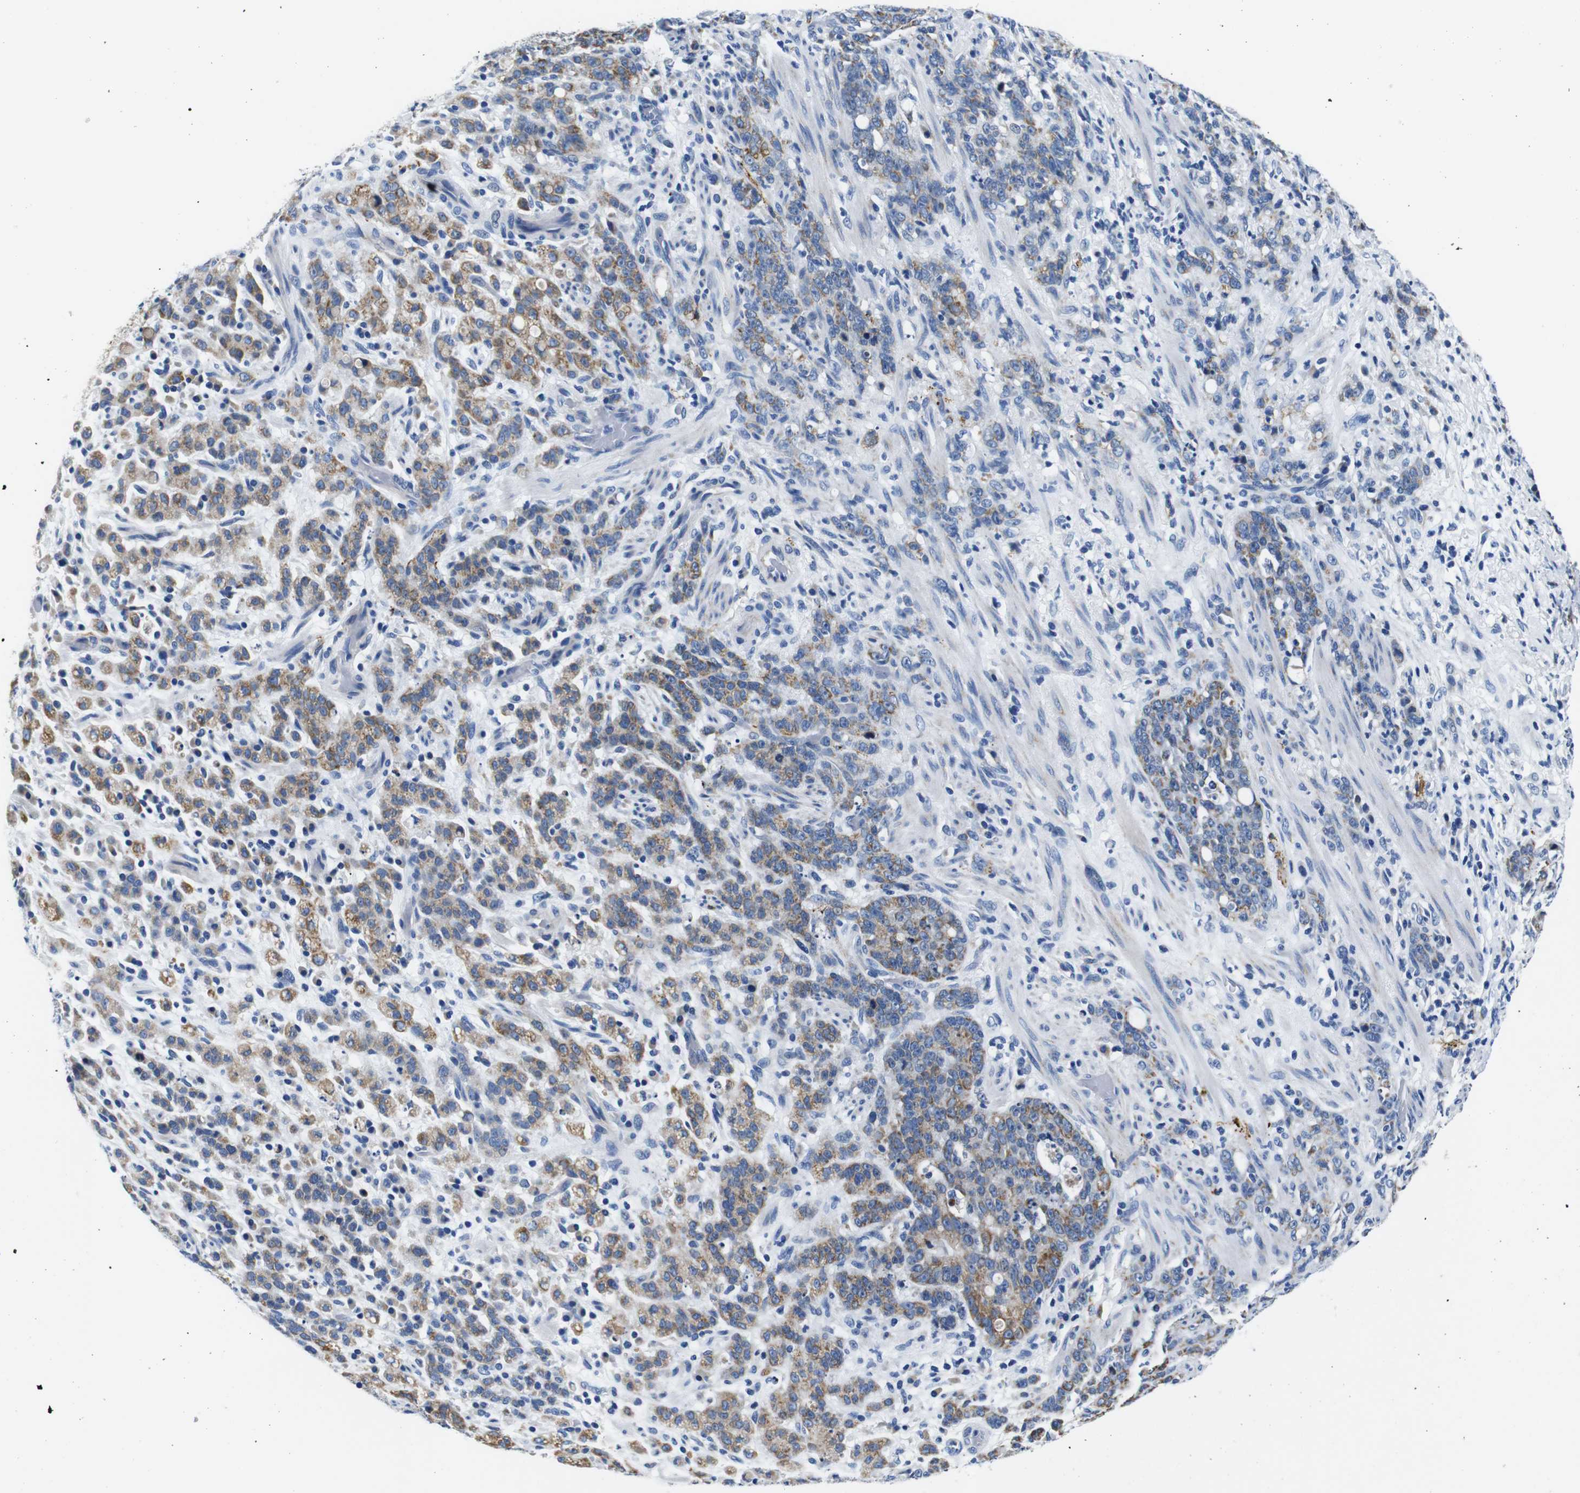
{"staining": {"intensity": "moderate", "quantity": ">75%", "location": "cytoplasmic/membranous"}, "tissue": "stomach cancer", "cell_type": "Tumor cells", "image_type": "cancer", "snomed": [{"axis": "morphology", "description": "Adenocarcinoma, NOS"}, {"axis": "topography", "description": "Stomach, lower"}], "caption": "Adenocarcinoma (stomach) was stained to show a protein in brown. There is medium levels of moderate cytoplasmic/membranous expression in about >75% of tumor cells.", "gene": "SNX19", "patient": {"sex": "male", "age": 88}}